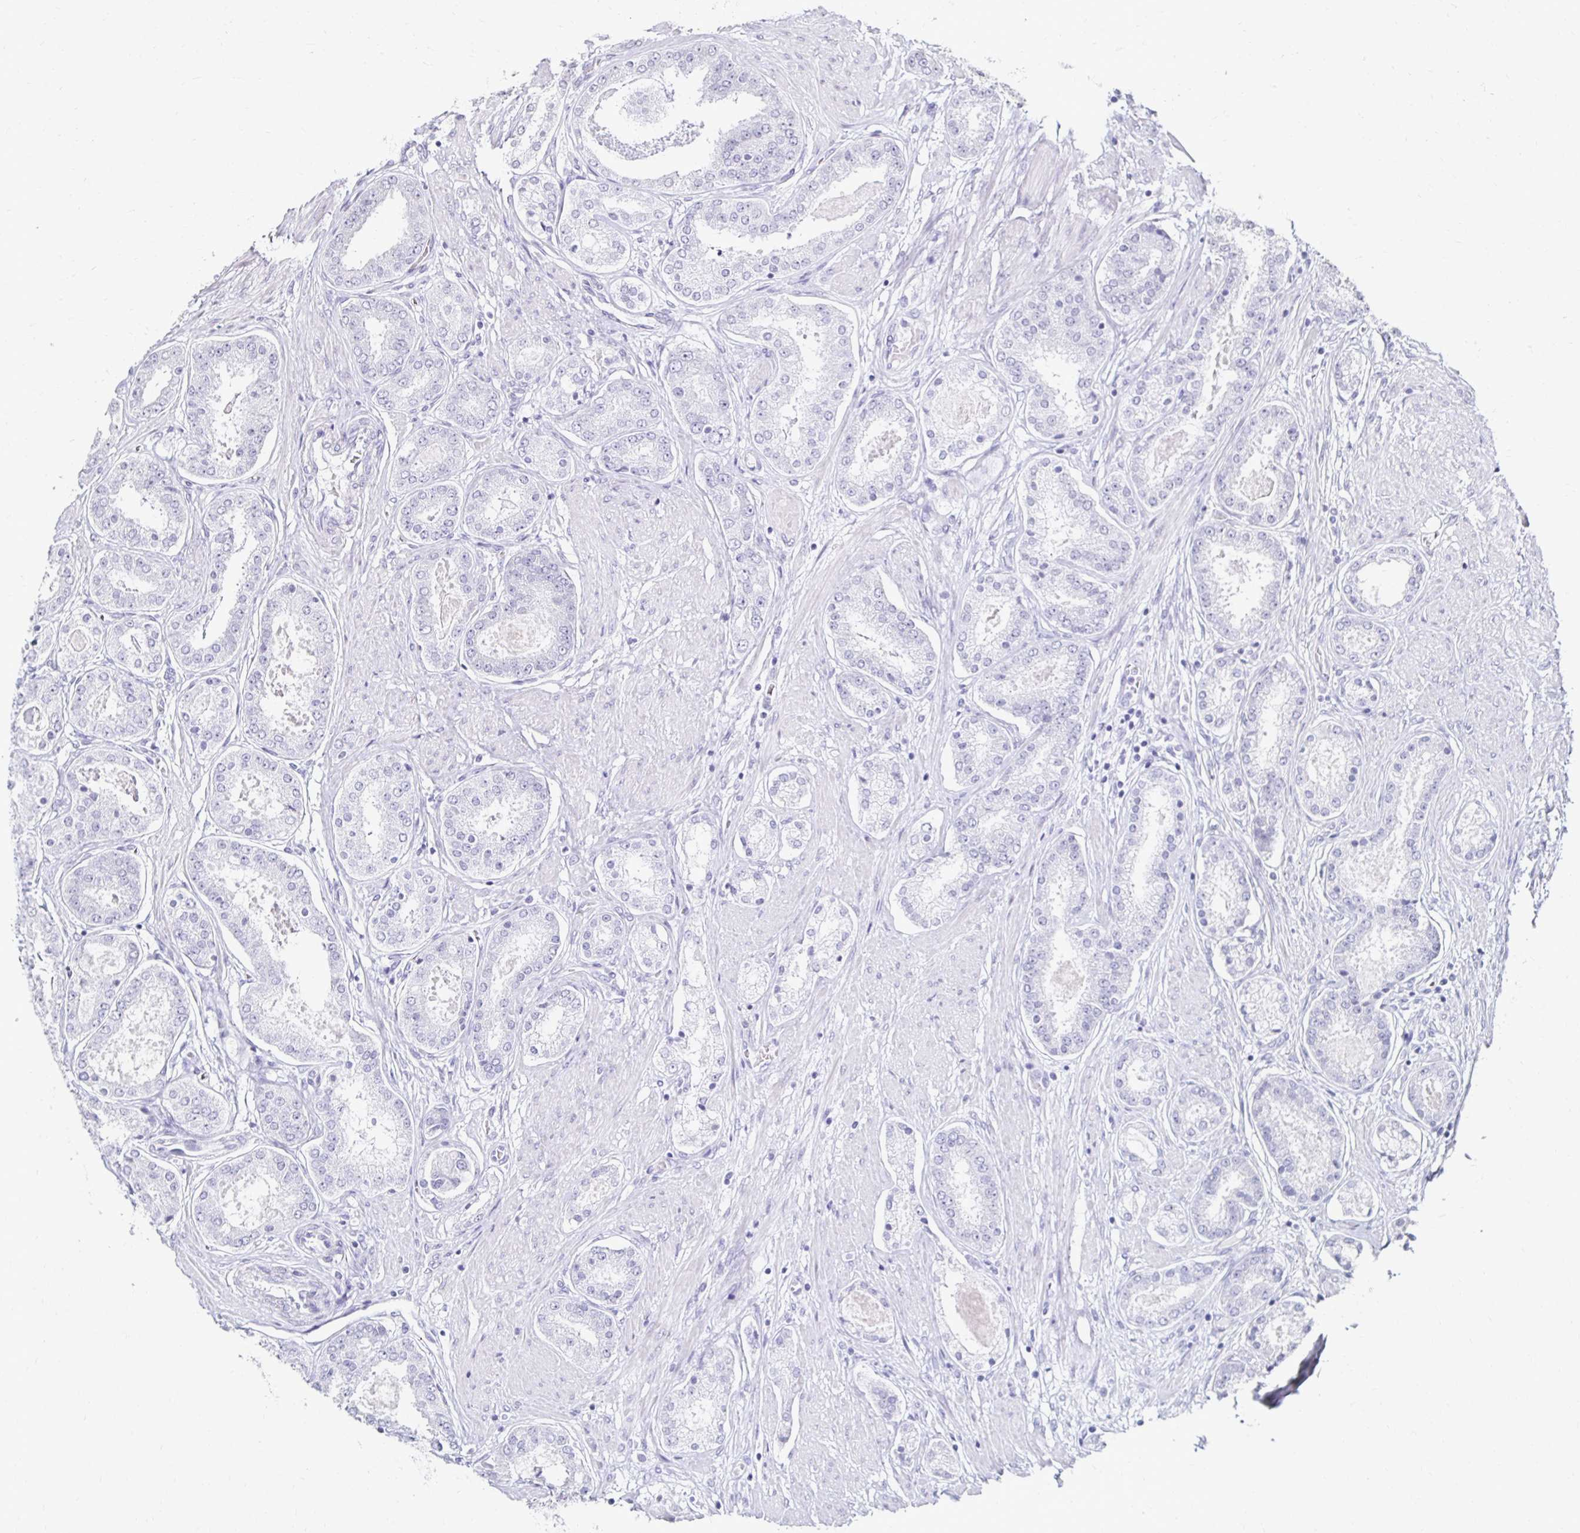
{"staining": {"intensity": "negative", "quantity": "none", "location": "none"}, "tissue": "prostate cancer", "cell_type": "Tumor cells", "image_type": "cancer", "snomed": [{"axis": "morphology", "description": "Adenocarcinoma, High grade"}, {"axis": "topography", "description": "Prostate"}], "caption": "An image of human prostate cancer (adenocarcinoma (high-grade)) is negative for staining in tumor cells.", "gene": "TOMM34", "patient": {"sex": "male", "age": 63}}